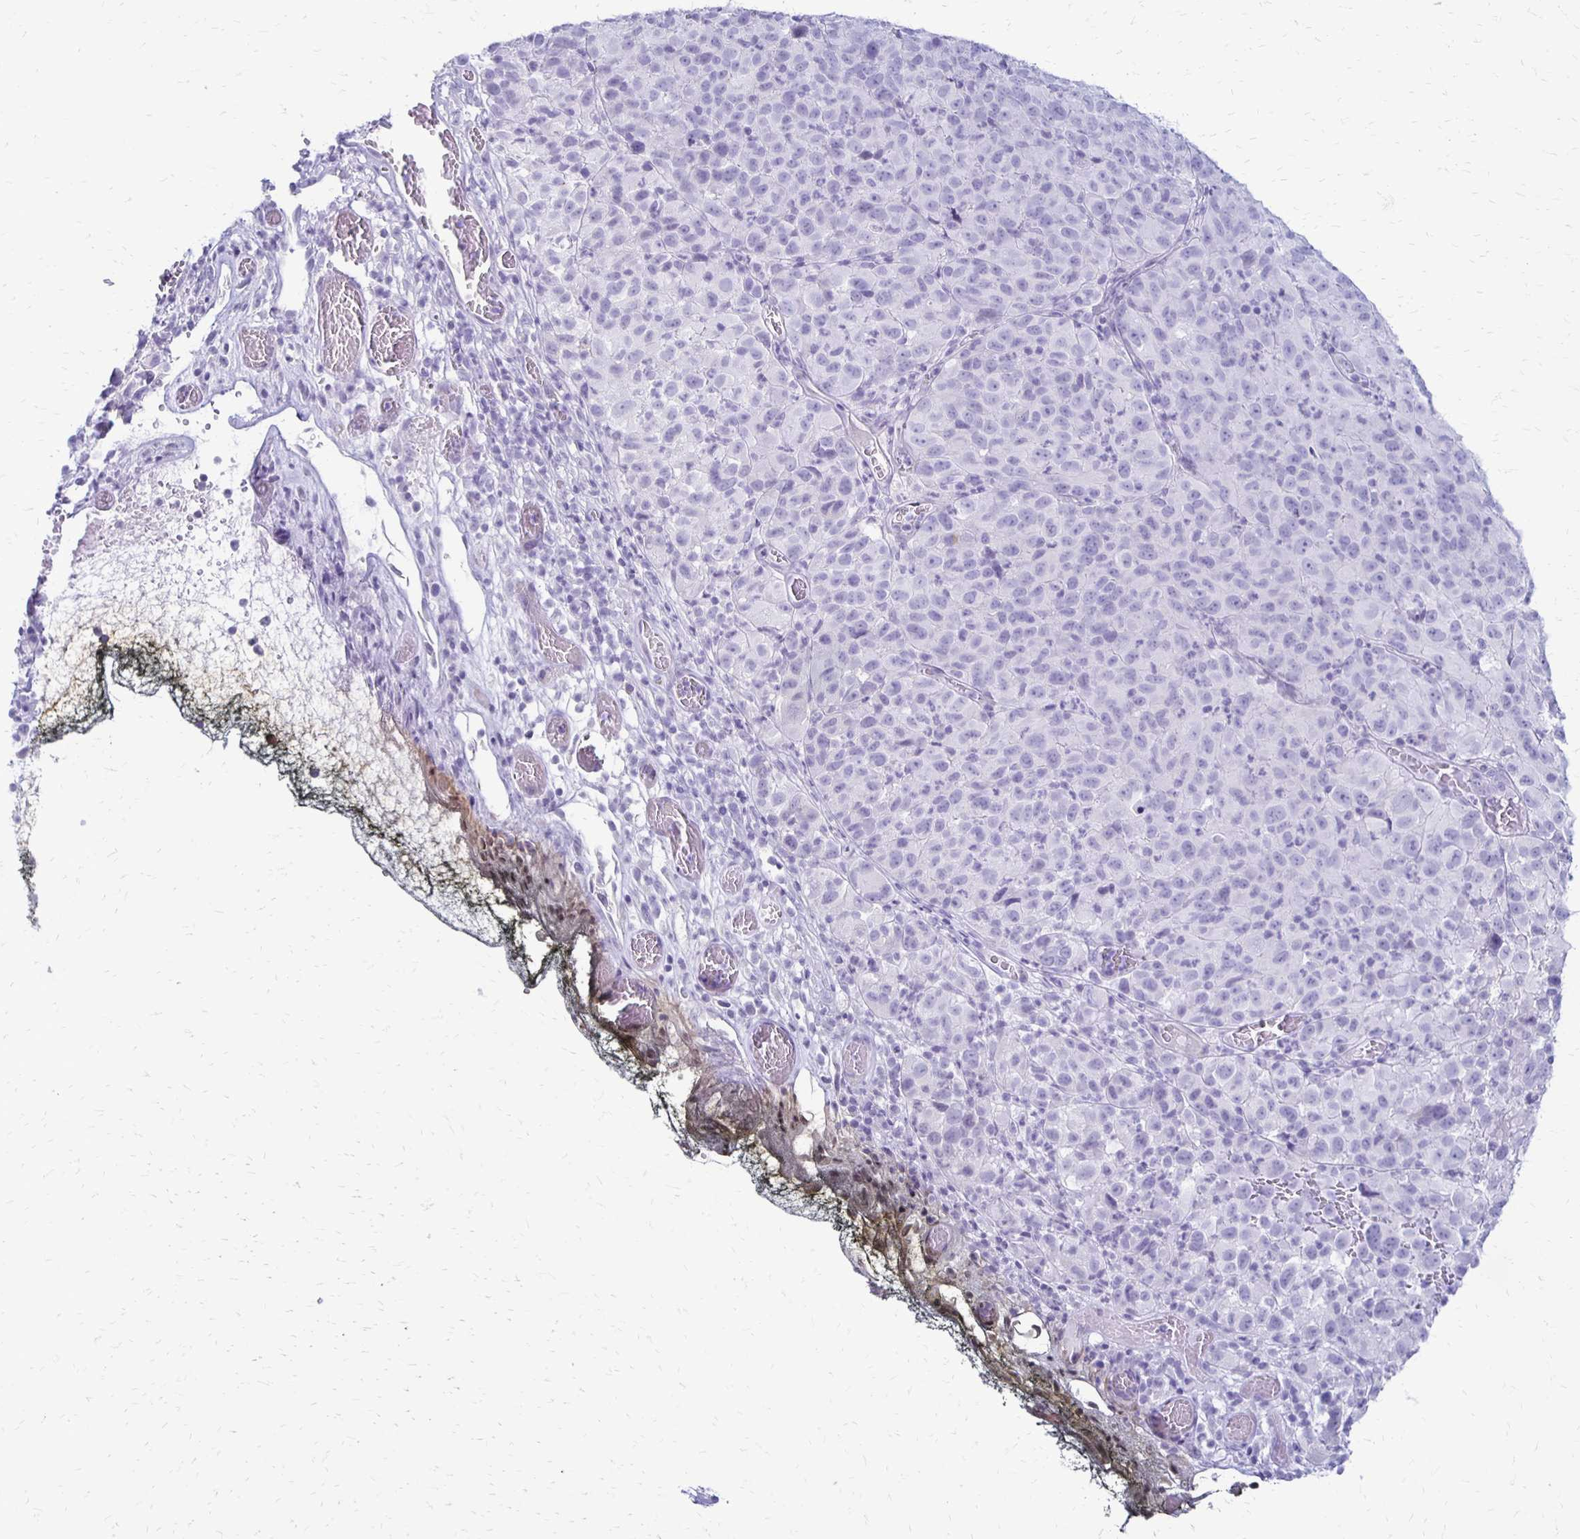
{"staining": {"intensity": "negative", "quantity": "none", "location": "none"}, "tissue": "melanoma", "cell_type": "Tumor cells", "image_type": "cancer", "snomed": [{"axis": "morphology", "description": "Malignant melanoma, NOS"}, {"axis": "topography", "description": "Skin"}], "caption": "A high-resolution histopathology image shows immunohistochemistry staining of melanoma, which exhibits no significant staining in tumor cells.", "gene": "RYR1", "patient": {"sex": "male", "age": 51}}